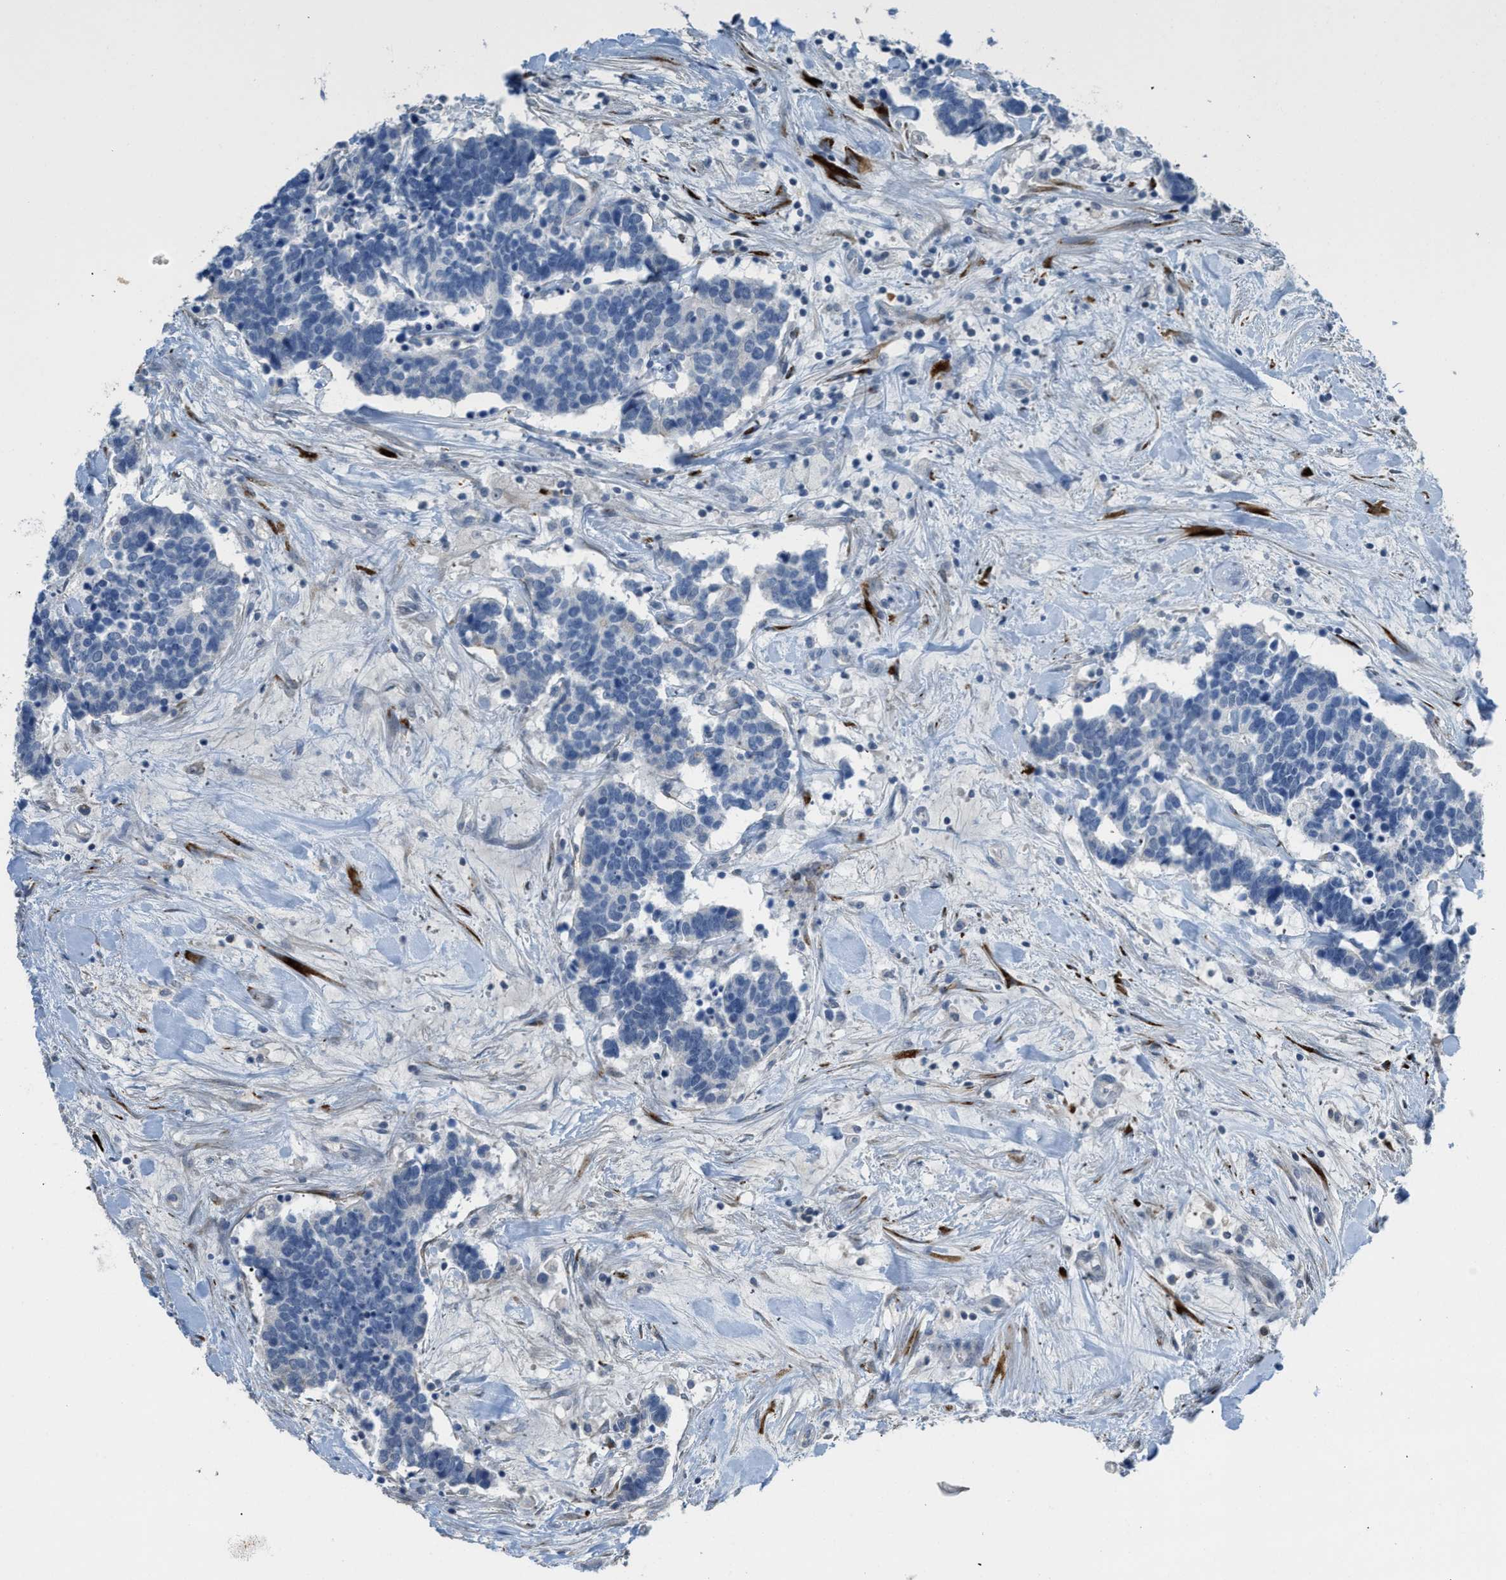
{"staining": {"intensity": "negative", "quantity": "none", "location": "none"}, "tissue": "carcinoid", "cell_type": "Tumor cells", "image_type": "cancer", "snomed": [{"axis": "morphology", "description": "Carcinoid, malignant, NOS"}, {"axis": "topography", "description": "Small intestine"}], "caption": "Carcinoid was stained to show a protein in brown. There is no significant expression in tumor cells.", "gene": "TMEM154", "patient": {"sex": "male", "age": 63}}